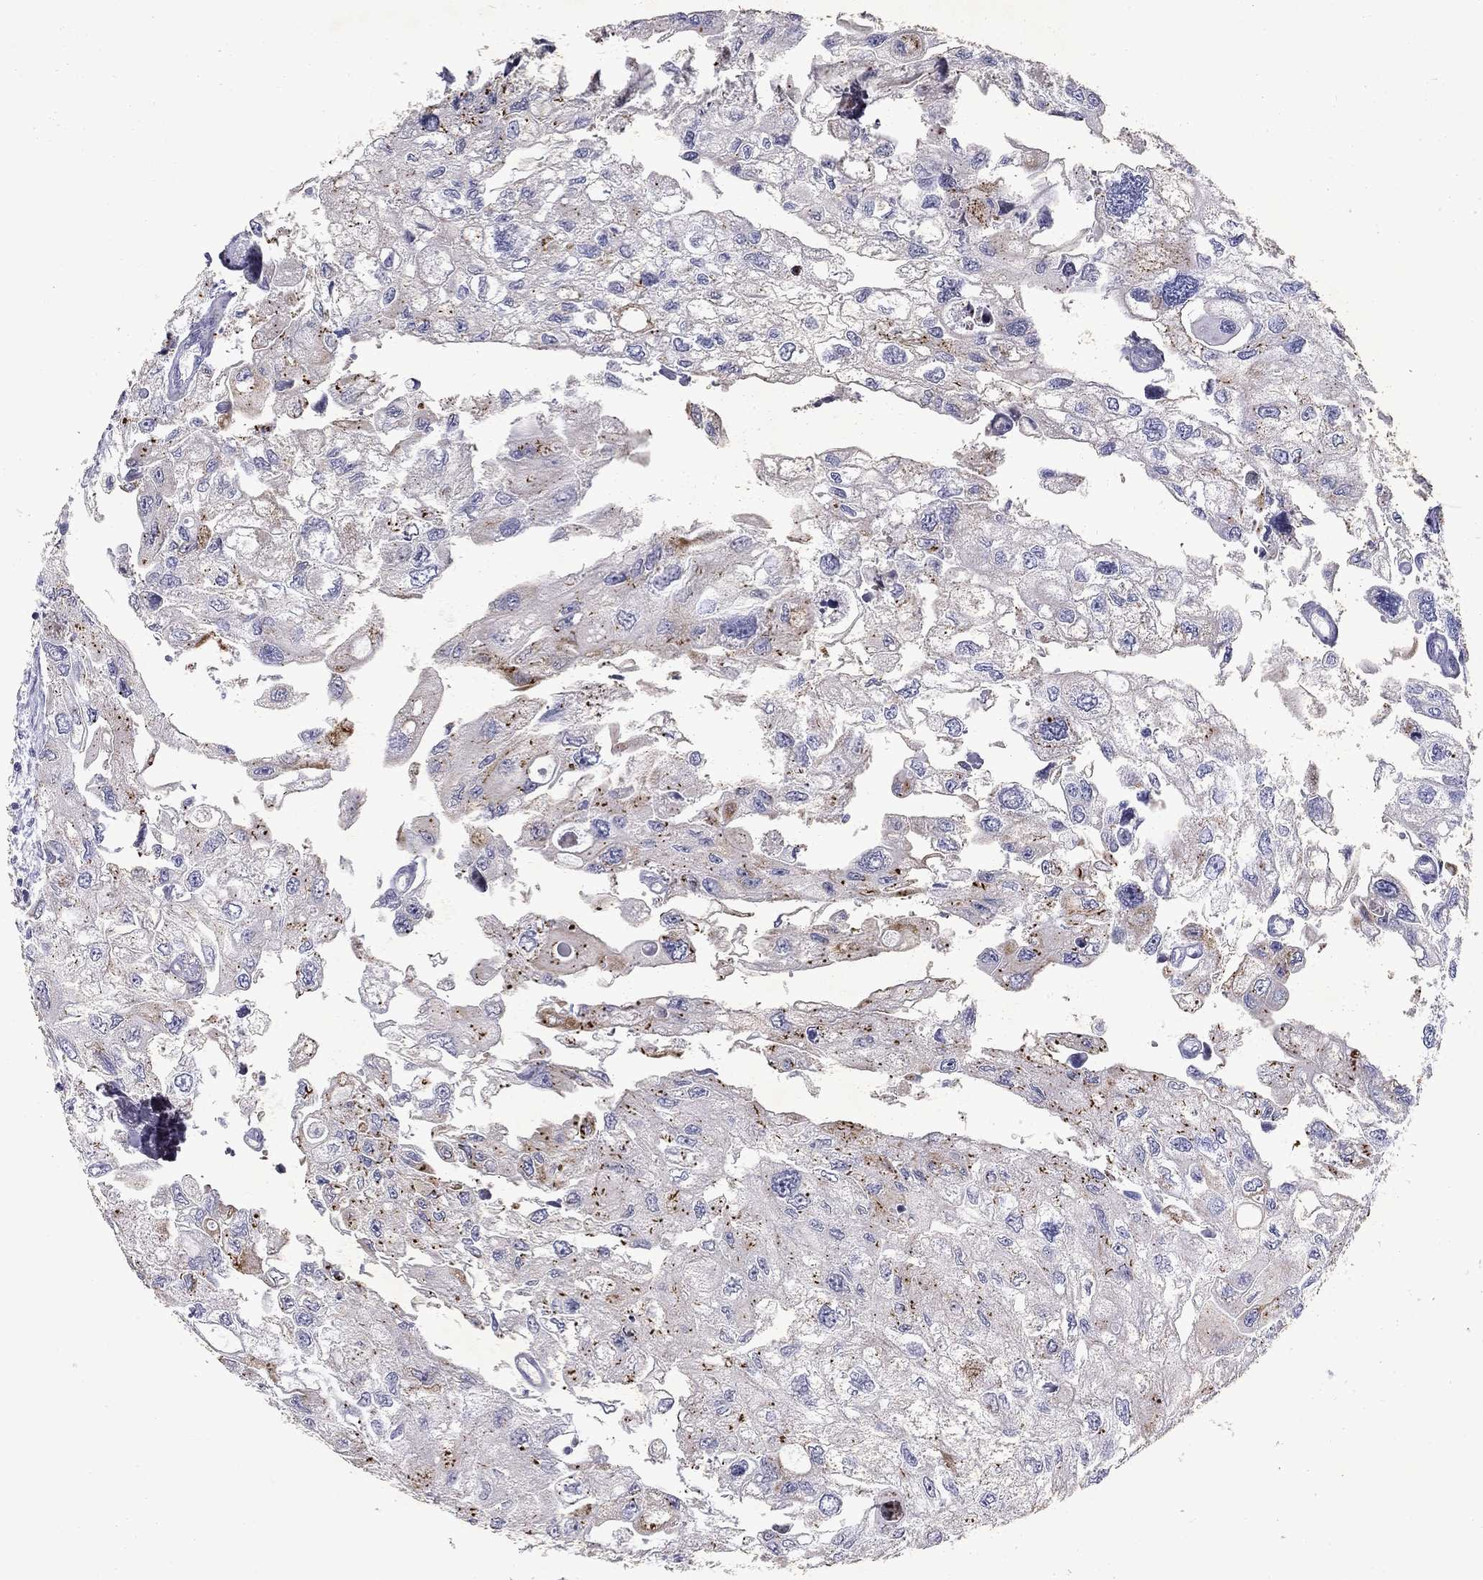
{"staining": {"intensity": "strong", "quantity": "<25%", "location": "cytoplasmic/membranous"}, "tissue": "urothelial cancer", "cell_type": "Tumor cells", "image_type": "cancer", "snomed": [{"axis": "morphology", "description": "Urothelial carcinoma, High grade"}, {"axis": "topography", "description": "Urinary bladder"}], "caption": "Immunohistochemical staining of urothelial carcinoma (high-grade) displays medium levels of strong cytoplasmic/membranous staining in approximately <25% of tumor cells.", "gene": "CLIC6", "patient": {"sex": "male", "age": 59}}